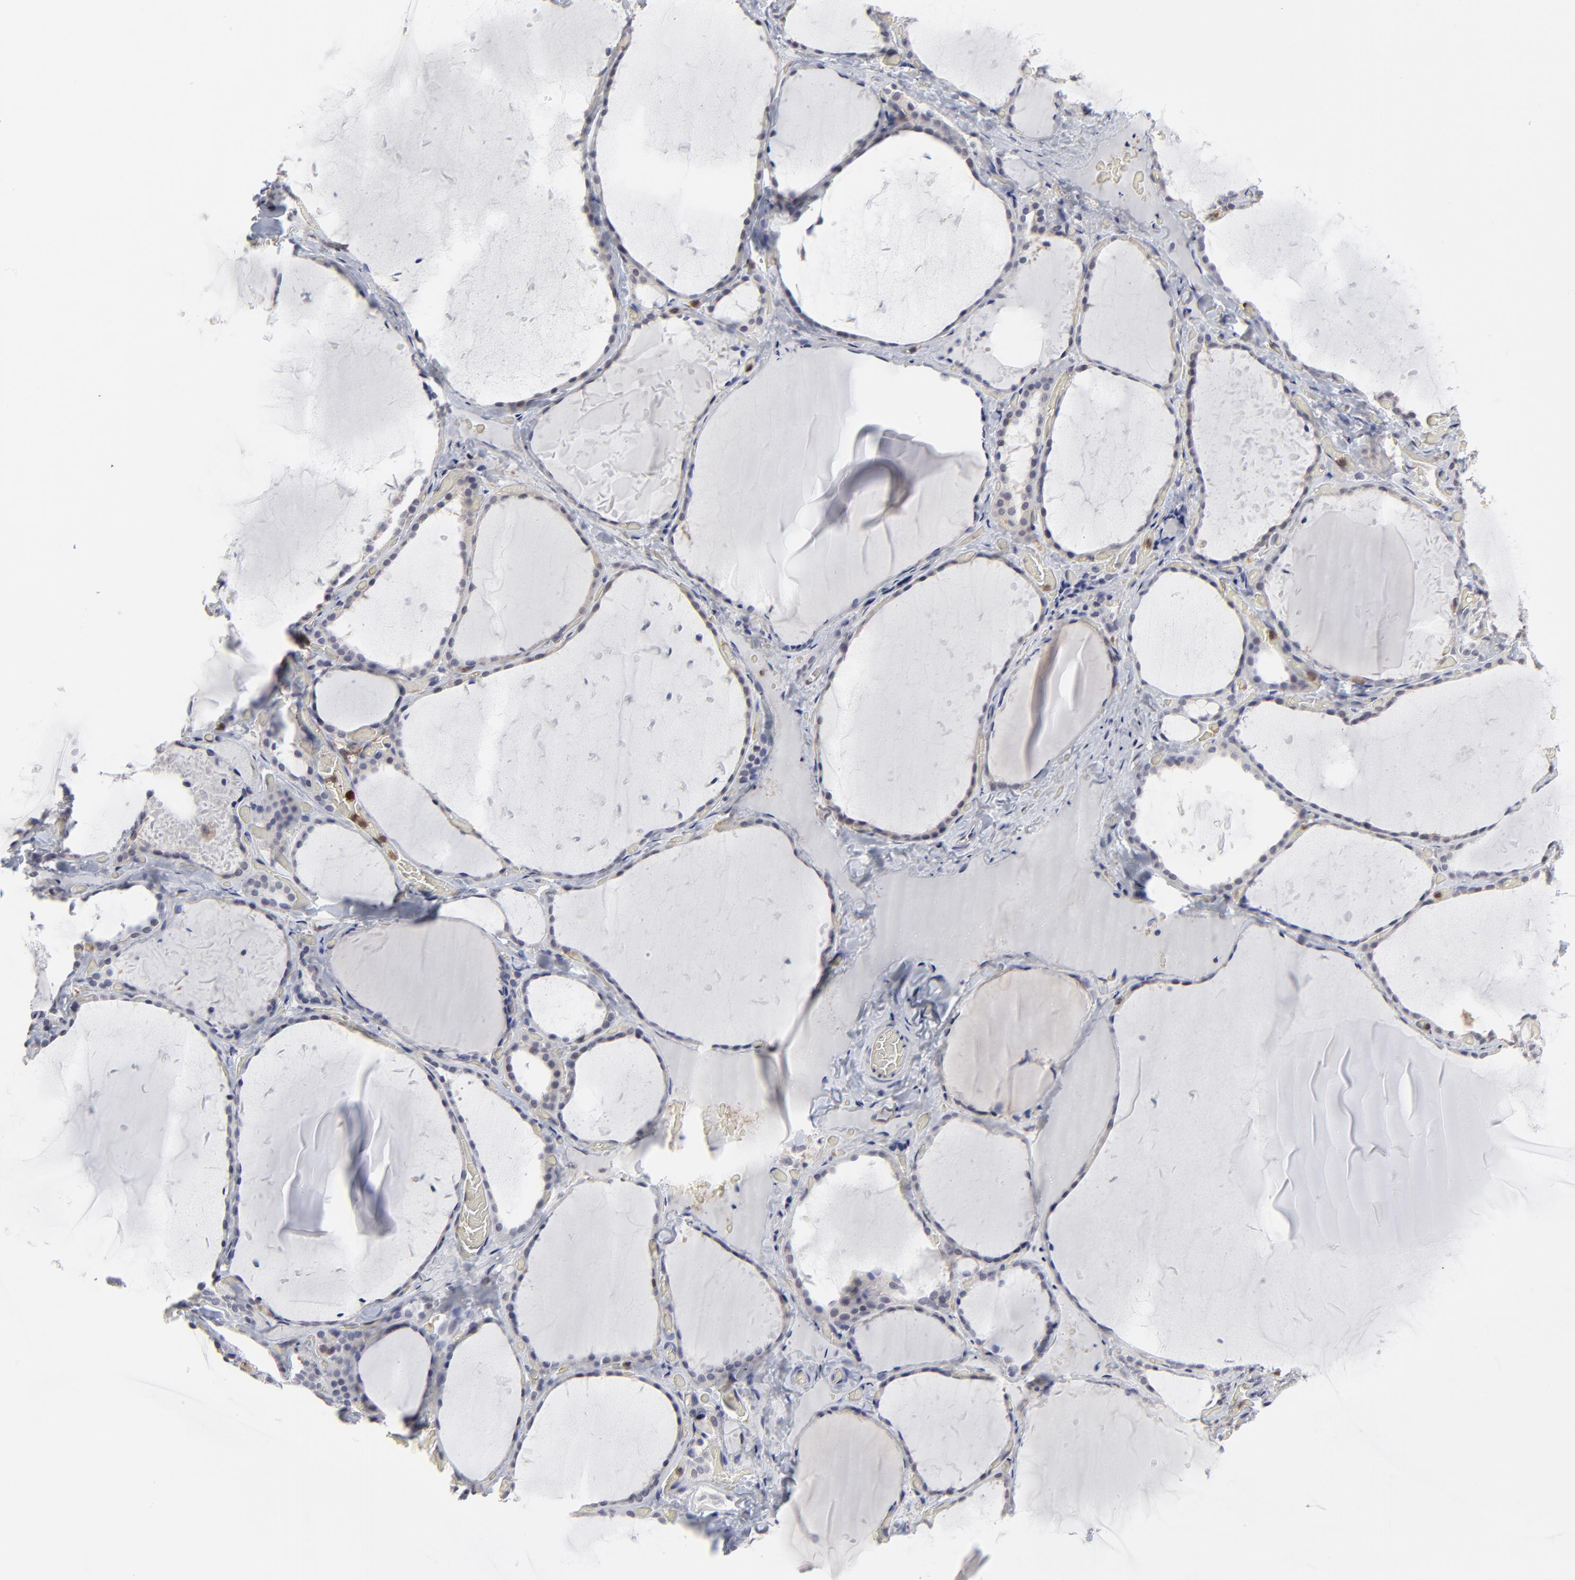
{"staining": {"intensity": "negative", "quantity": "none", "location": "none"}, "tissue": "thyroid gland", "cell_type": "Glandular cells", "image_type": "normal", "snomed": [{"axis": "morphology", "description": "Normal tissue, NOS"}, {"axis": "topography", "description": "Thyroid gland"}], "caption": "Immunohistochemistry photomicrograph of normal thyroid gland: thyroid gland stained with DAB displays no significant protein expression in glandular cells.", "gene": "CASP3", "patient": {"sex": "female", "age": 22}}